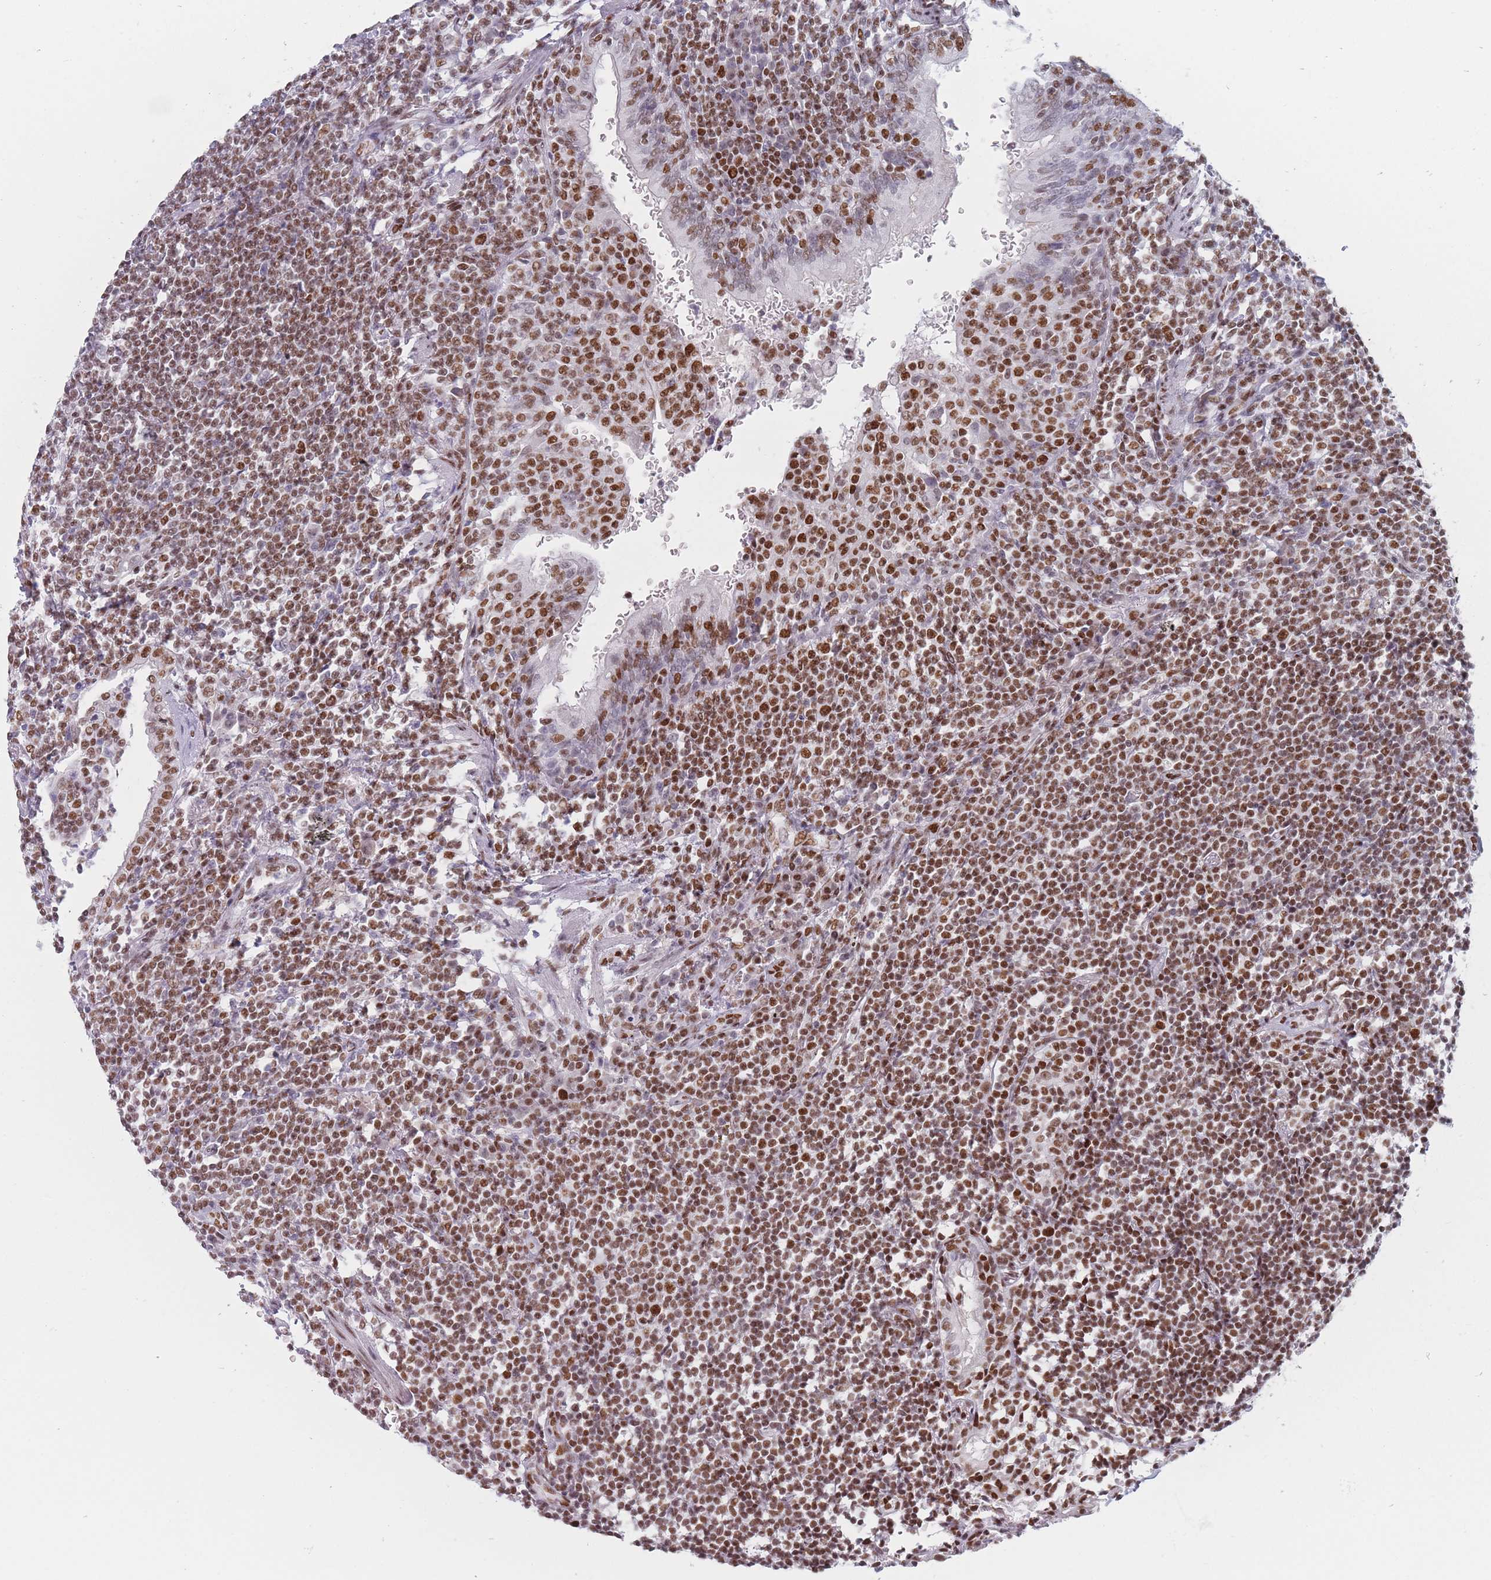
{"staining": {"intensity": "moderate", "quantity": "25%-75%", "location": "nuclear"}, "tissue": "lymphoma", "cell_type": "Tumor cells", "image_type": "cancer", "snomed": [{"axis": "morphology", "description": "Malignant lymphoma, non-Hodgkin's type, Low grade"}, {"axis": "topography", "description": "Lung"}], "caption": "There is medium levels of moderate nuclear staining in tumor cells of lymphoma, as demonstrated by immunohistochemical staining (brown color).", "gene": "SAFB2", "patient": {"sex": "female", "age": 71}}